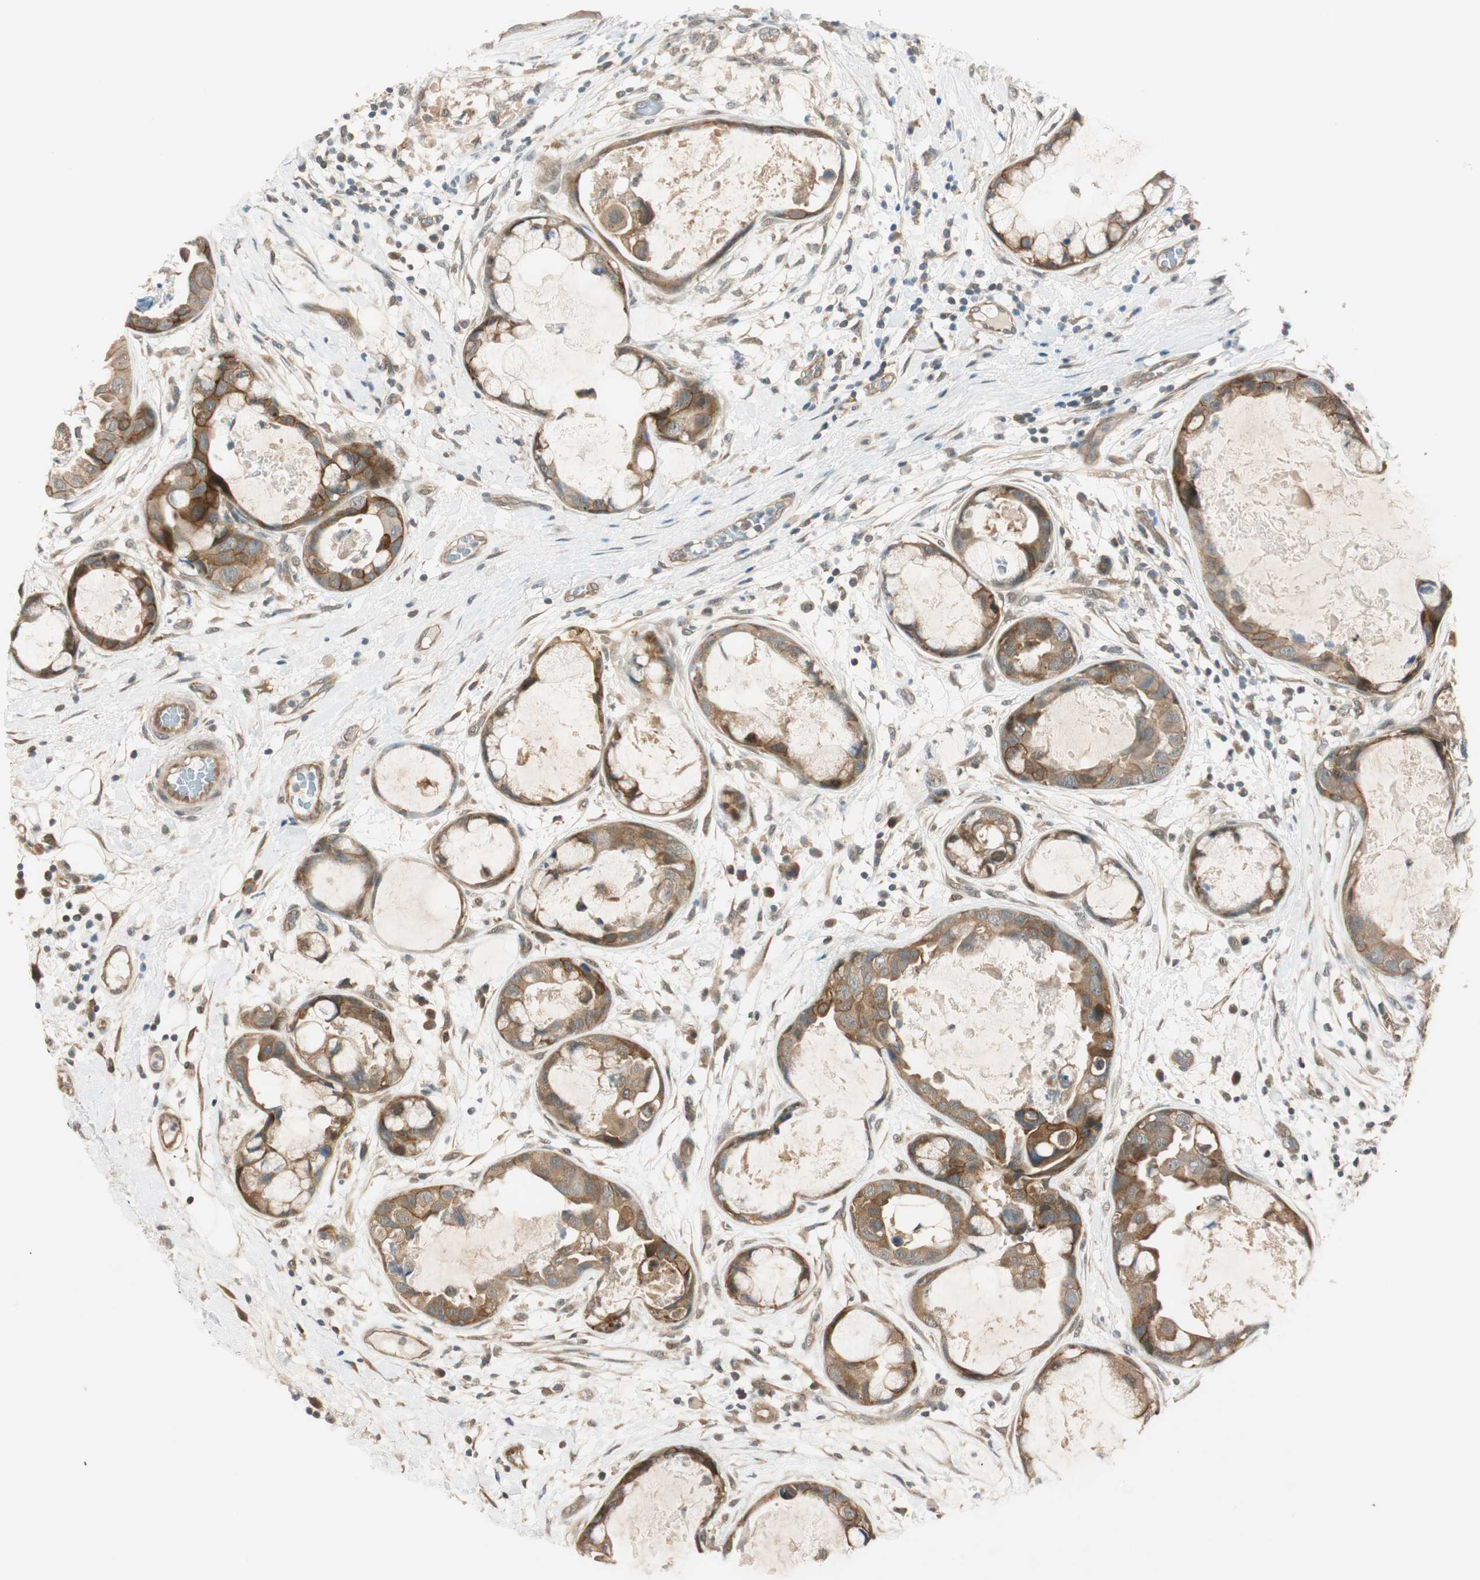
{"staining": {"intensity": "strong", "quantity": ">75%", "location": "cytoplasmic/membranous"}, "tissue": "breast cancer", "cell_type": "Tumor cells", "image_type": "cancer", "snomed": [{"axis": "morphology", "description": "Duct carcinoma"}, {"axis": "topography", "description": "Breast"}], "caption": "The micrograph demonstrates a brown stain indicating the presence of a protein in the cytoplasmic/membranous of tumor cells in infiltrating ductal carcinoma (breast).", "gene": "PSMD8", "patient": {"sex": "female", "age": 40}}